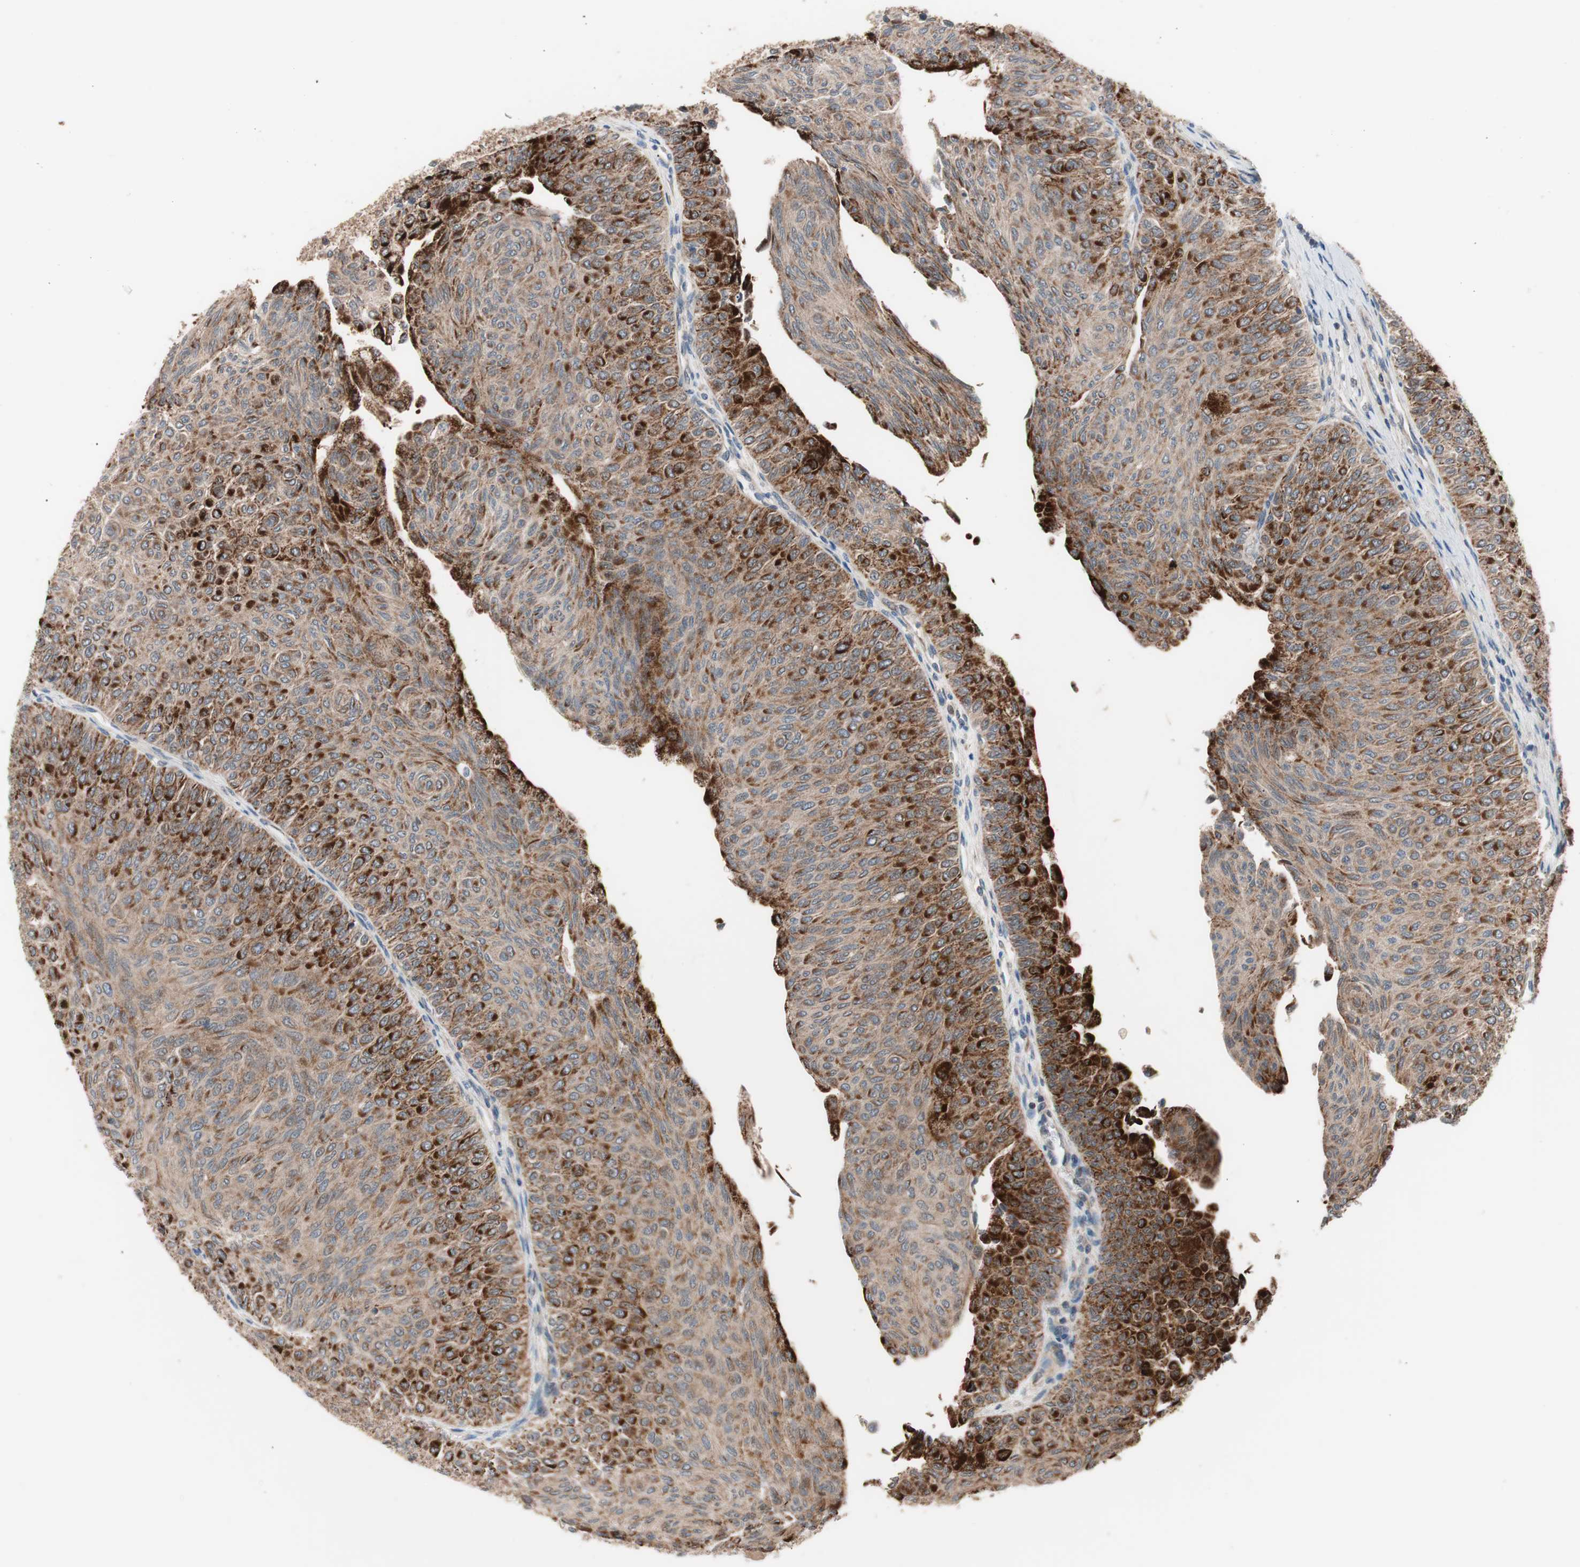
{"staining": {"intensity": "strong", "quantity": ">75%", "location": "cytoplasmic/membranous"}, "tissue": "urothelial cancer", "cell_type": "Tumor cells", "image_type": "cancer", "snomed": [{"axis": "morphology", "description": "Urothelial carcinoma, Low grade"}, {"axis": "topography", "description": "Urinary bladder"}], "caption": "The photomicrograph exhibits staining of low-grade urothelial carcinoma, revealing strong cytoplasmic/membranous protein expression (brown color) within tumor cells.", "gene": "HMBS", "patient": {"sex": "male", "age": 78}}